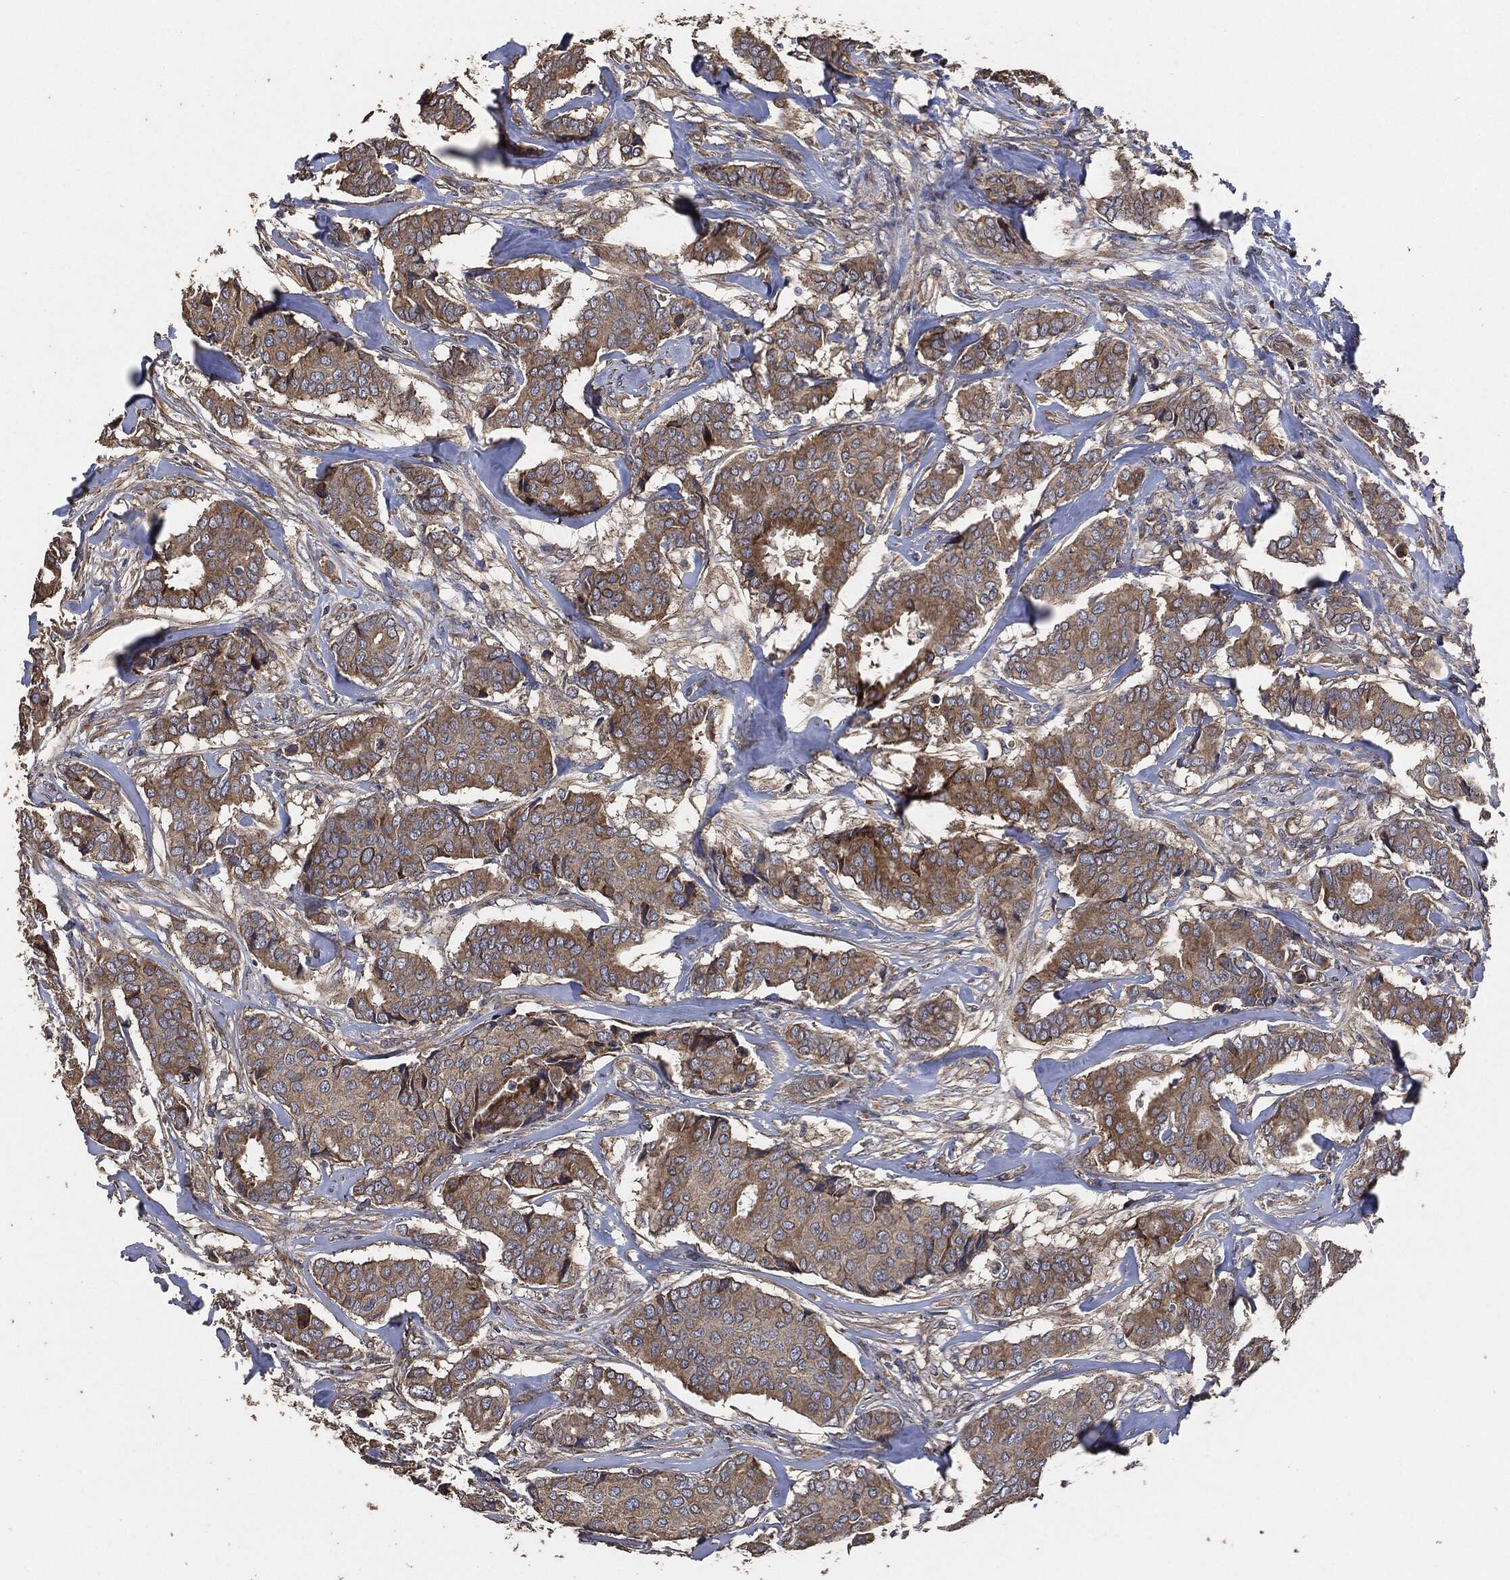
{"staining": {"intensity": "strong", "quantity": "<25%", "location": "cytoplasmic/membranous"}, "tissue": "breast cancer", "cell_type": "Tumor cells", "image_type": "cancer", "snomed": [{"axis": "morphology", "description": "Duct carcinoma"}, {"axis": "topography", "description": "Breast"}], "caption": "Protein expression analysis of breast intraductal carcinoma reveals strong cytoplasmic/membranous positivity in approximately <25% of tumor cells. Immunohistochemistry (ihc) stains the protein of interest in brown and the nuclei are stained blue.", "gene": "STK3", "patient": {"sex": "female", "age": 75}}